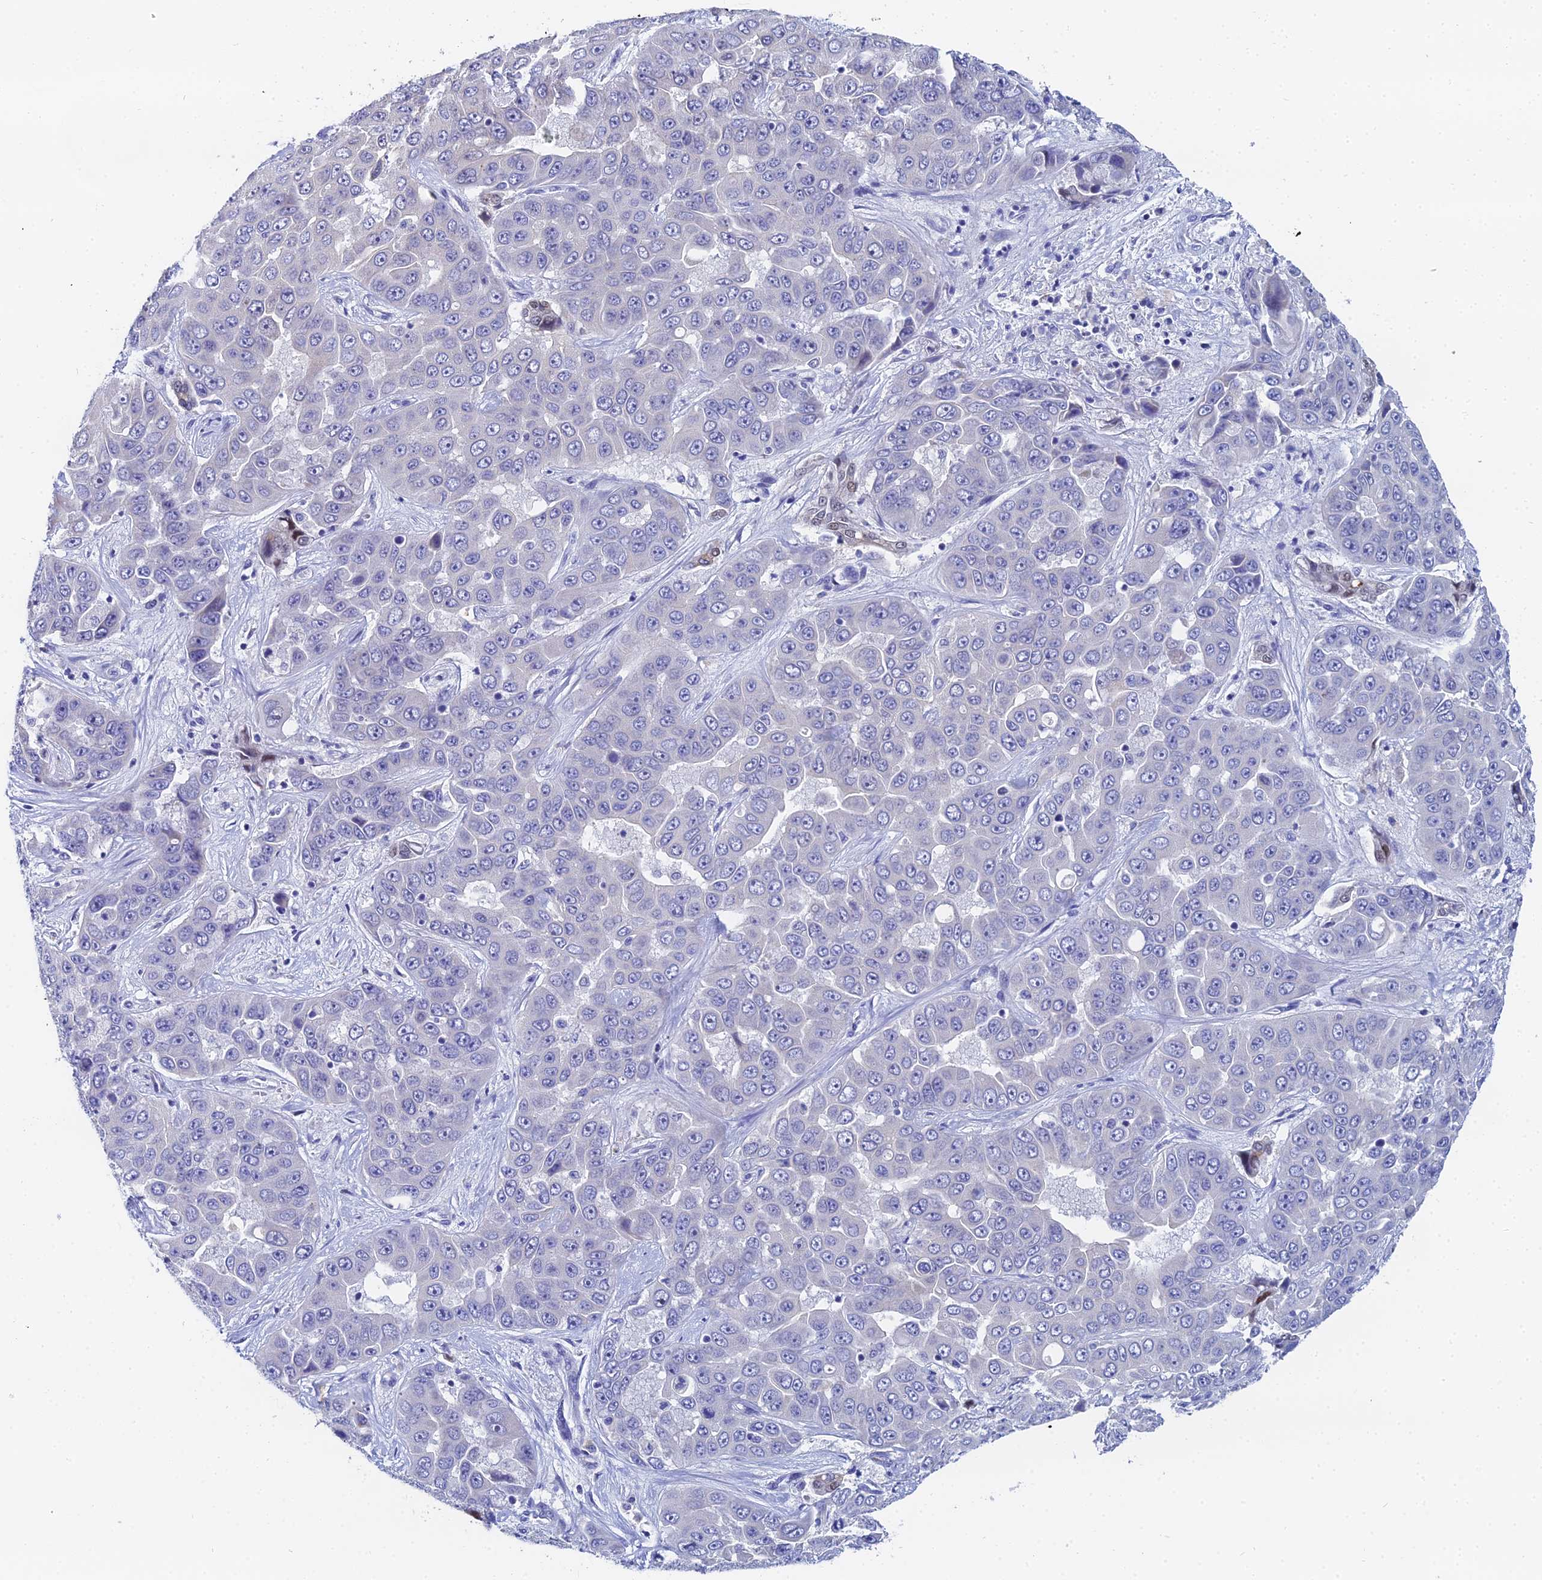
{"staining": {"intensity": "negative", "quantity": "none", "location": "none"}, "tissue": "liver cancer", "cell_type": "Tumor cells", "image_type": "cancer", "snomed": [{"axis": "morphology", "description": "Cholangiocarcinoma"}, {"axis": "topography", "description": "Liver"}], "caption": "Immunohistochemical staining of liver cancer (cholangiocarcinoma) demonstrates no significant expression in tumor cells.", "gene": "OCM", "patient": {"sex": "female", "age": 52}}